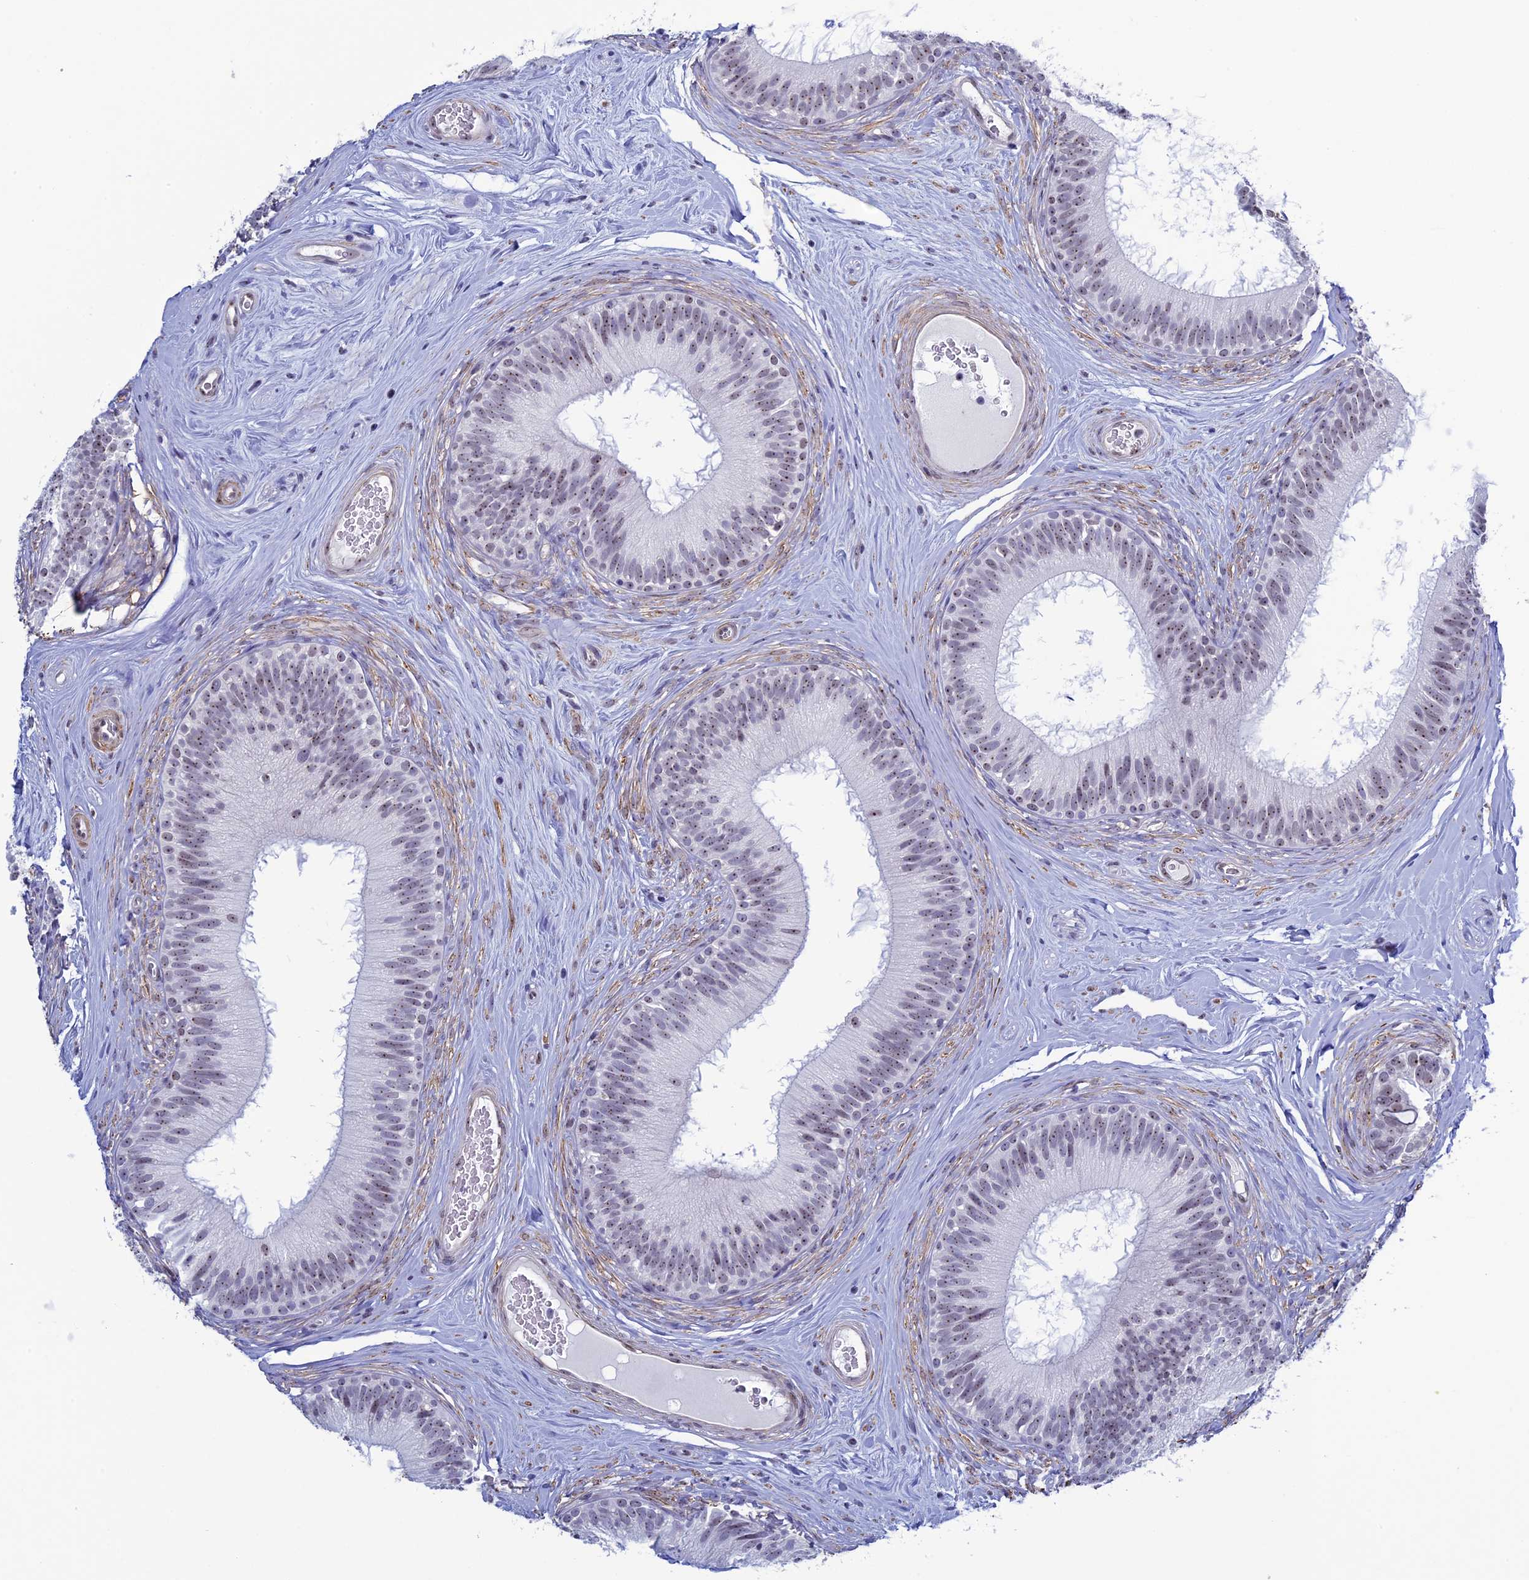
{"staining": {"intensity": "strong", "quantity": "25%-75%", "location": "nuclear"}, "tissue": "epididymis", "cell_type": "Glandular cells", "image_type": "normal", "snomed": [{"axis": "morphology", "description": "Normal tissue, NOS"}, {"axis": "topography", "description": "Epididymis"}], "caption": "Immunohistochemical staining of benign human epididymis displays high levels of strong nuclear expression in approximately 25%-75% of glandular cells. (brown staining indicates protein expression, while blue staining denotes nuclei).", "gene": "CCDC86", "patient": {"sex": "male", "age": 33}}